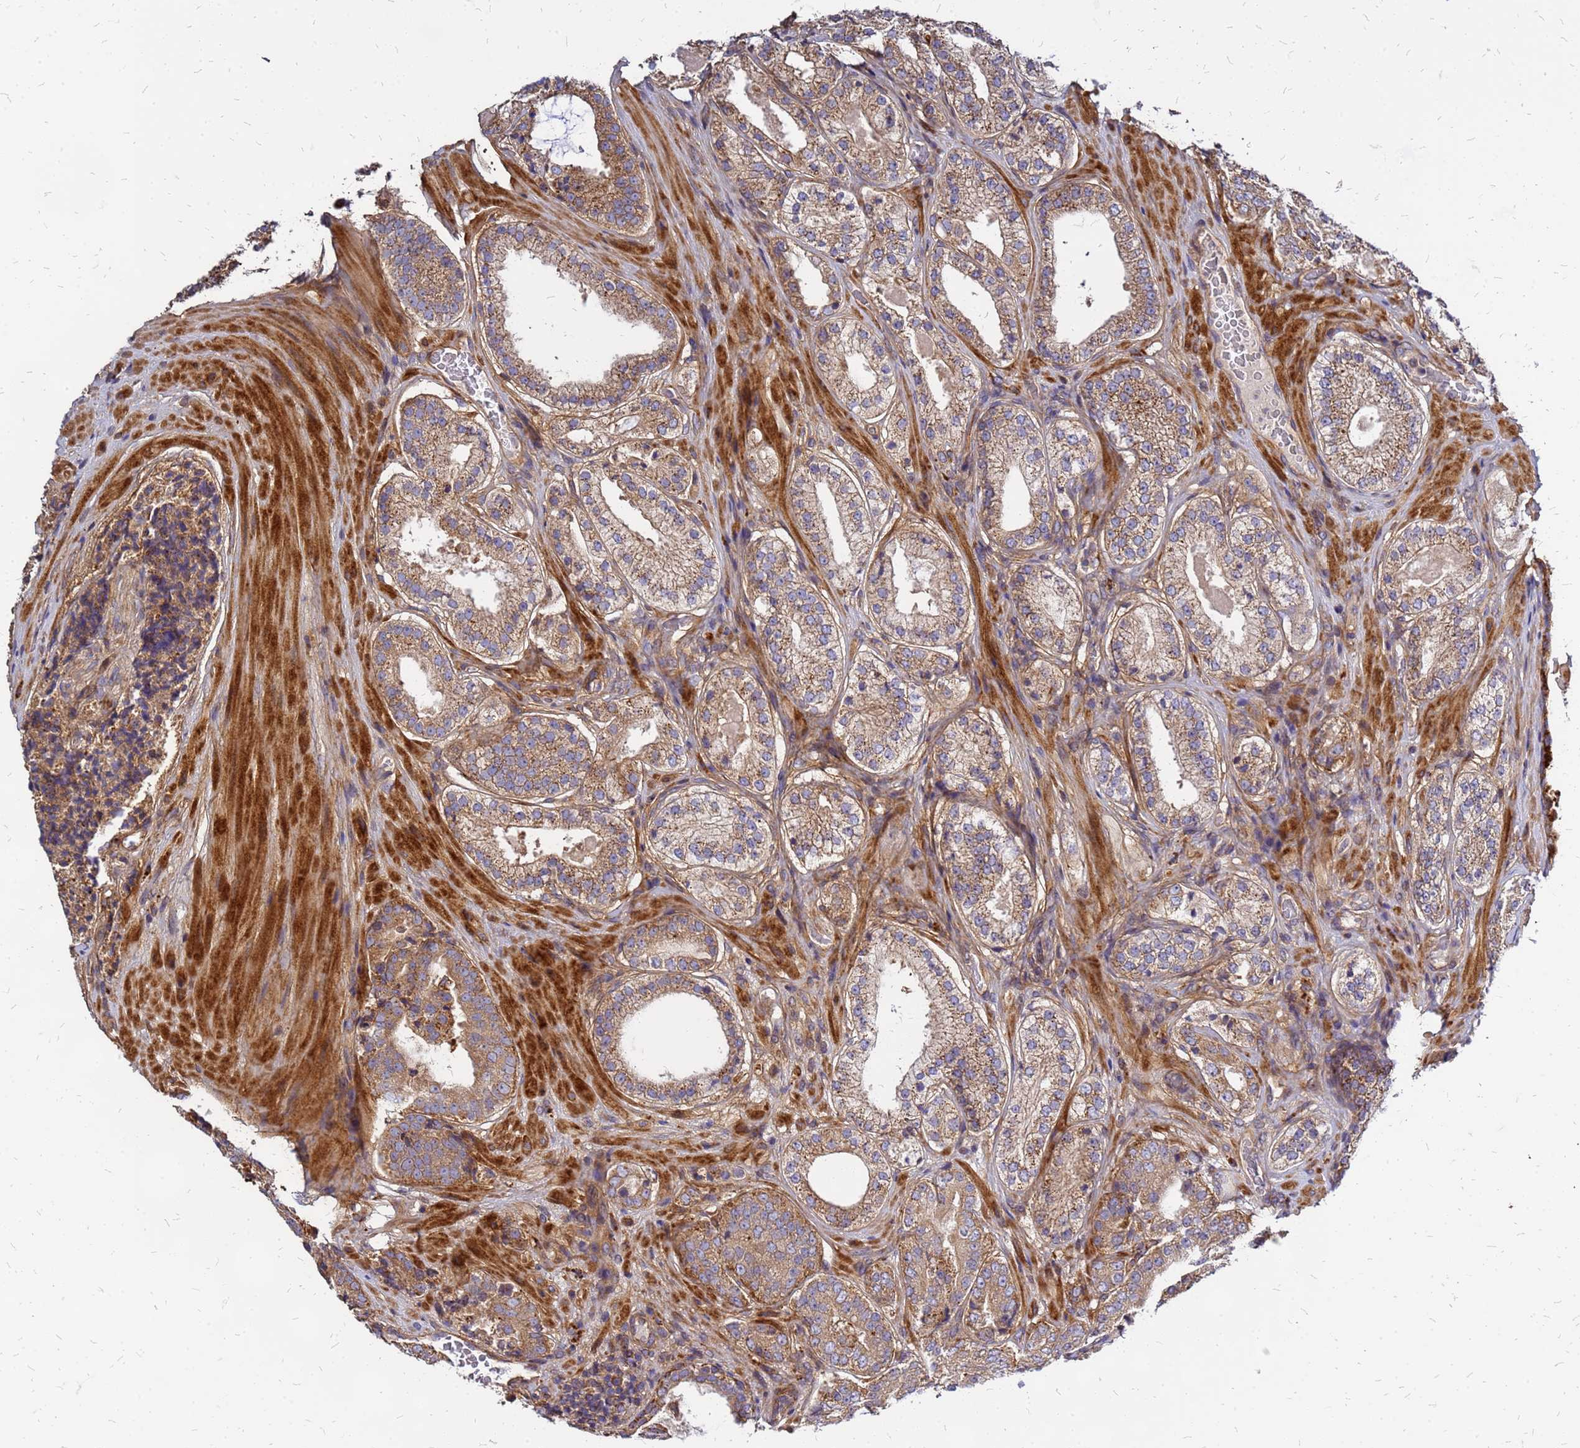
{"staining": {"intensity": "moderate", "quantity": ">75%", "location": "cytoplasmic/membranous"}, "tissue": "prostate cancer", "cell_type": "Tumor cells", "image_type": "cancer", "snomed": [{"axis": "morphology", "description": "Adenocarcinoma, High grade"}, {"axis": "topography", "description": "Prostate"}], "caption": "Tumor cells show moderate cytoplasmic/membranous staining in approximately >75% of cells in prostate cancer (adenocarcinoma (high-grade)). Using DAB (3,3'-diaminobenzidine) (brown) and hematoxylin (blue) stains, captured at high magnification using brightfield microscopy.", "gene": "CYBC1", "patient": {"sex": "male", "age": 71}}